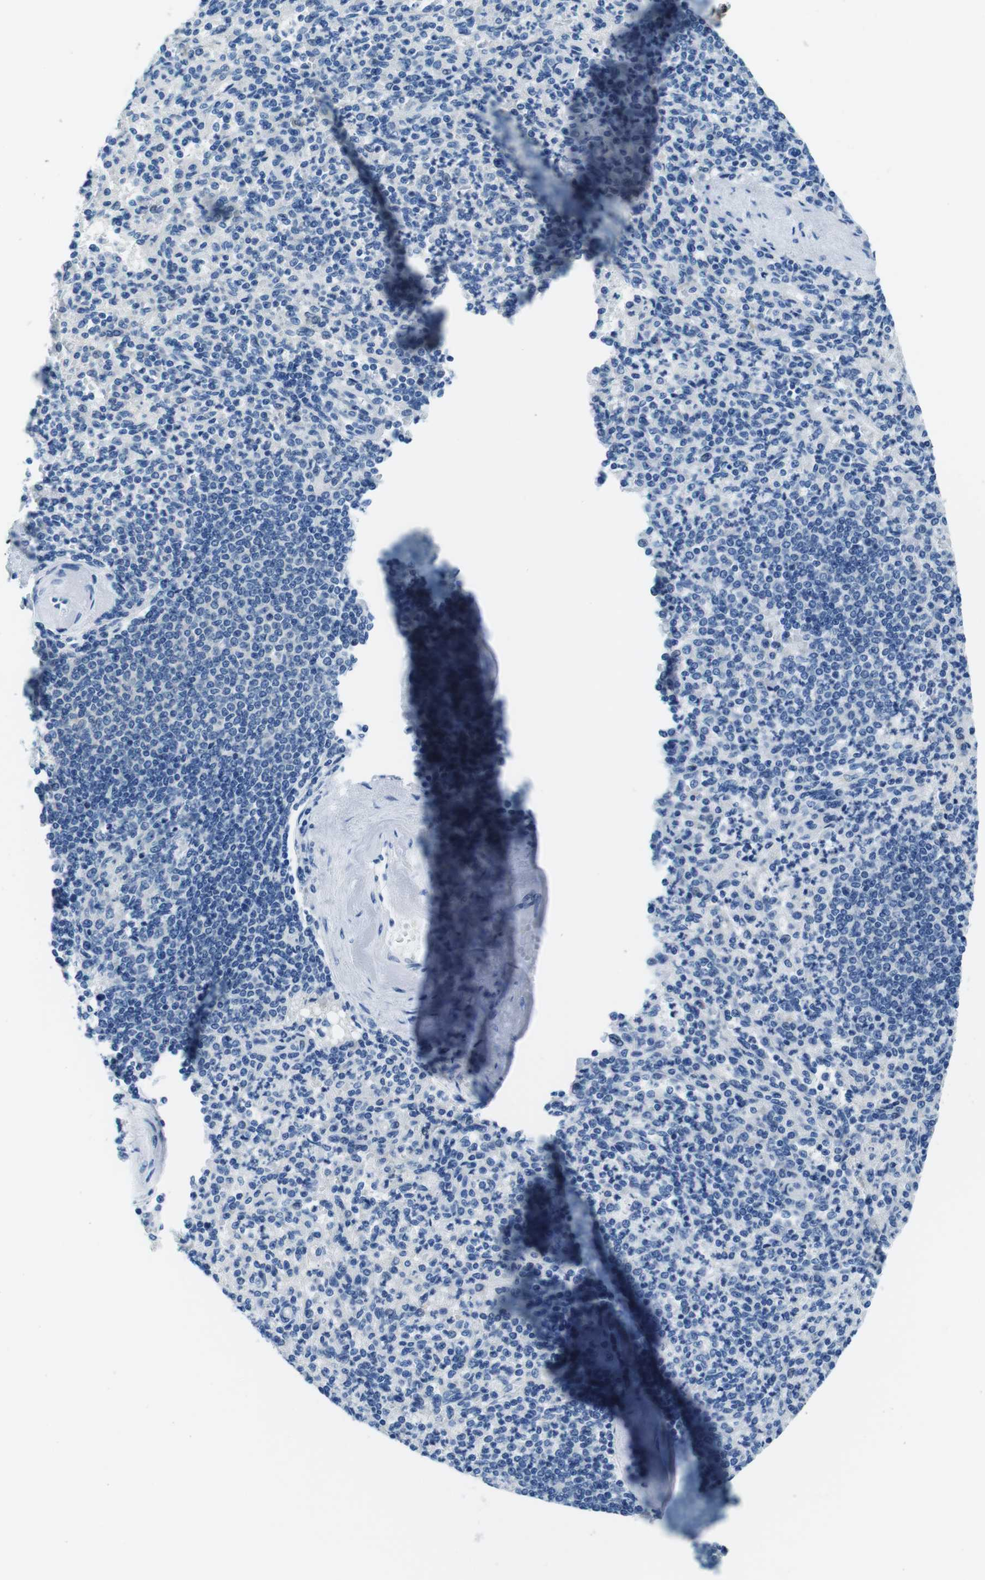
{"staining": {"intensity": "weak", "quantity": "<25%", "location": "cytoplasmic/membranous"}, "tissue": "spleen", "cell_type": "Cells in red pulp", "image_type": "normal", "snomed": [{"axis": "morphology", "description": "Normal tissue, NOS"}, {"axis": "topography", "description": "Spleen"}], "caption": "DAB (3,3'-diaminobenzidine) immunohistochemical staining of normal spleen demonstrates no significant expression in cells in red pulp. Nuclei are stained in blue.", "gene": "EIF2B5", "patient": {"sex": "female", "age": 74}}